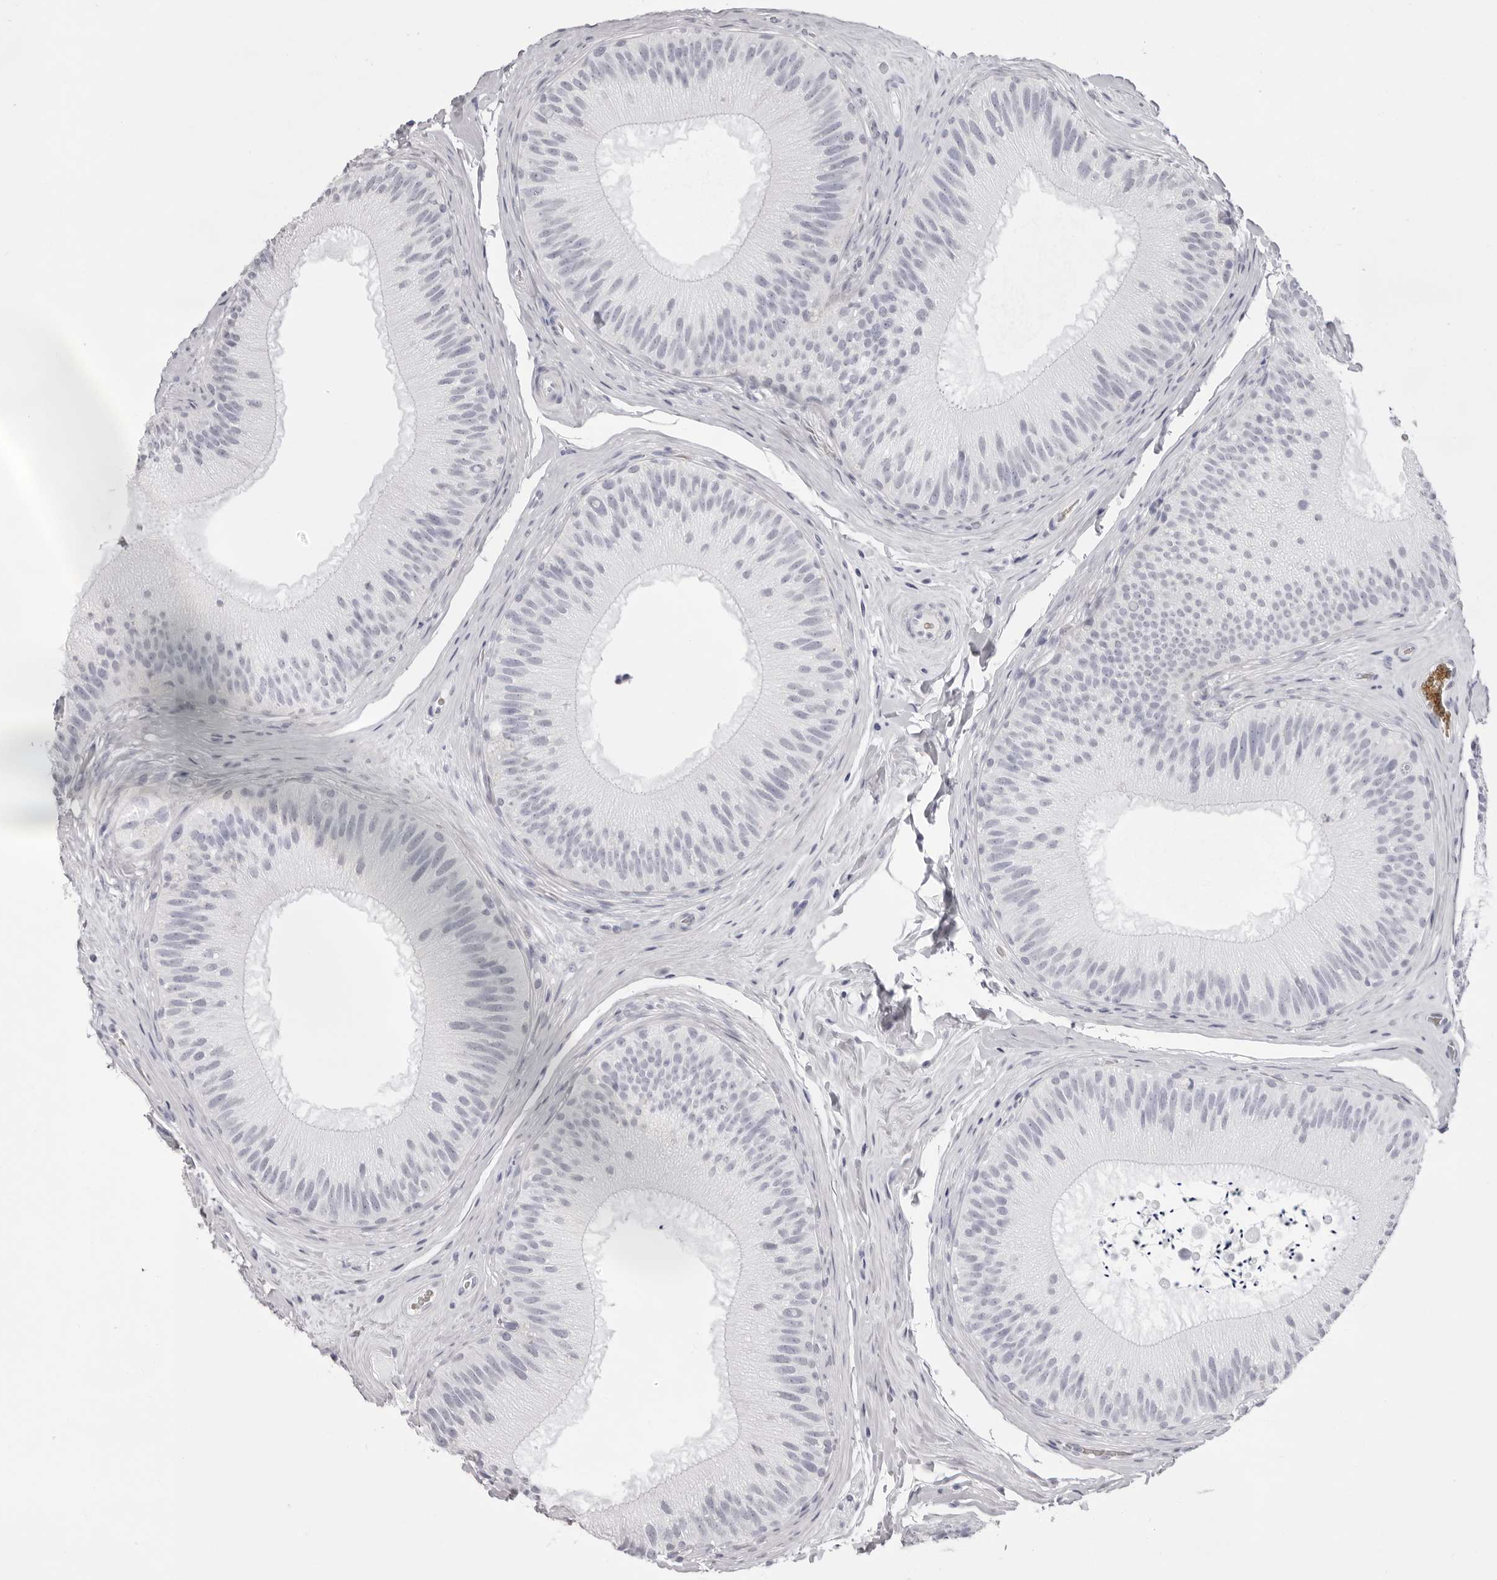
{"staining": {"intensity": "negative", "quantity": "none", "location": "none"}, "tissue": "epididymis", "cell_type": "Glandular cells", "image_type": "normal", "snomed": [{"axis": "morphology", "description": "Normal tissue, NOS"}, {"axis": "topography", "description": "Epididymis"}], "caption": "An IHC image of benign epididymis is shown. There is no staining in glandular cells of epididymis. (Stains: DAB immunohistochemistry (IHC) with hematoxylin counter stain, Microscopy: brightfield microscopy at high magnification).", "gene": "SPTA1", "patient": {"sex": "male", "age": 45}}